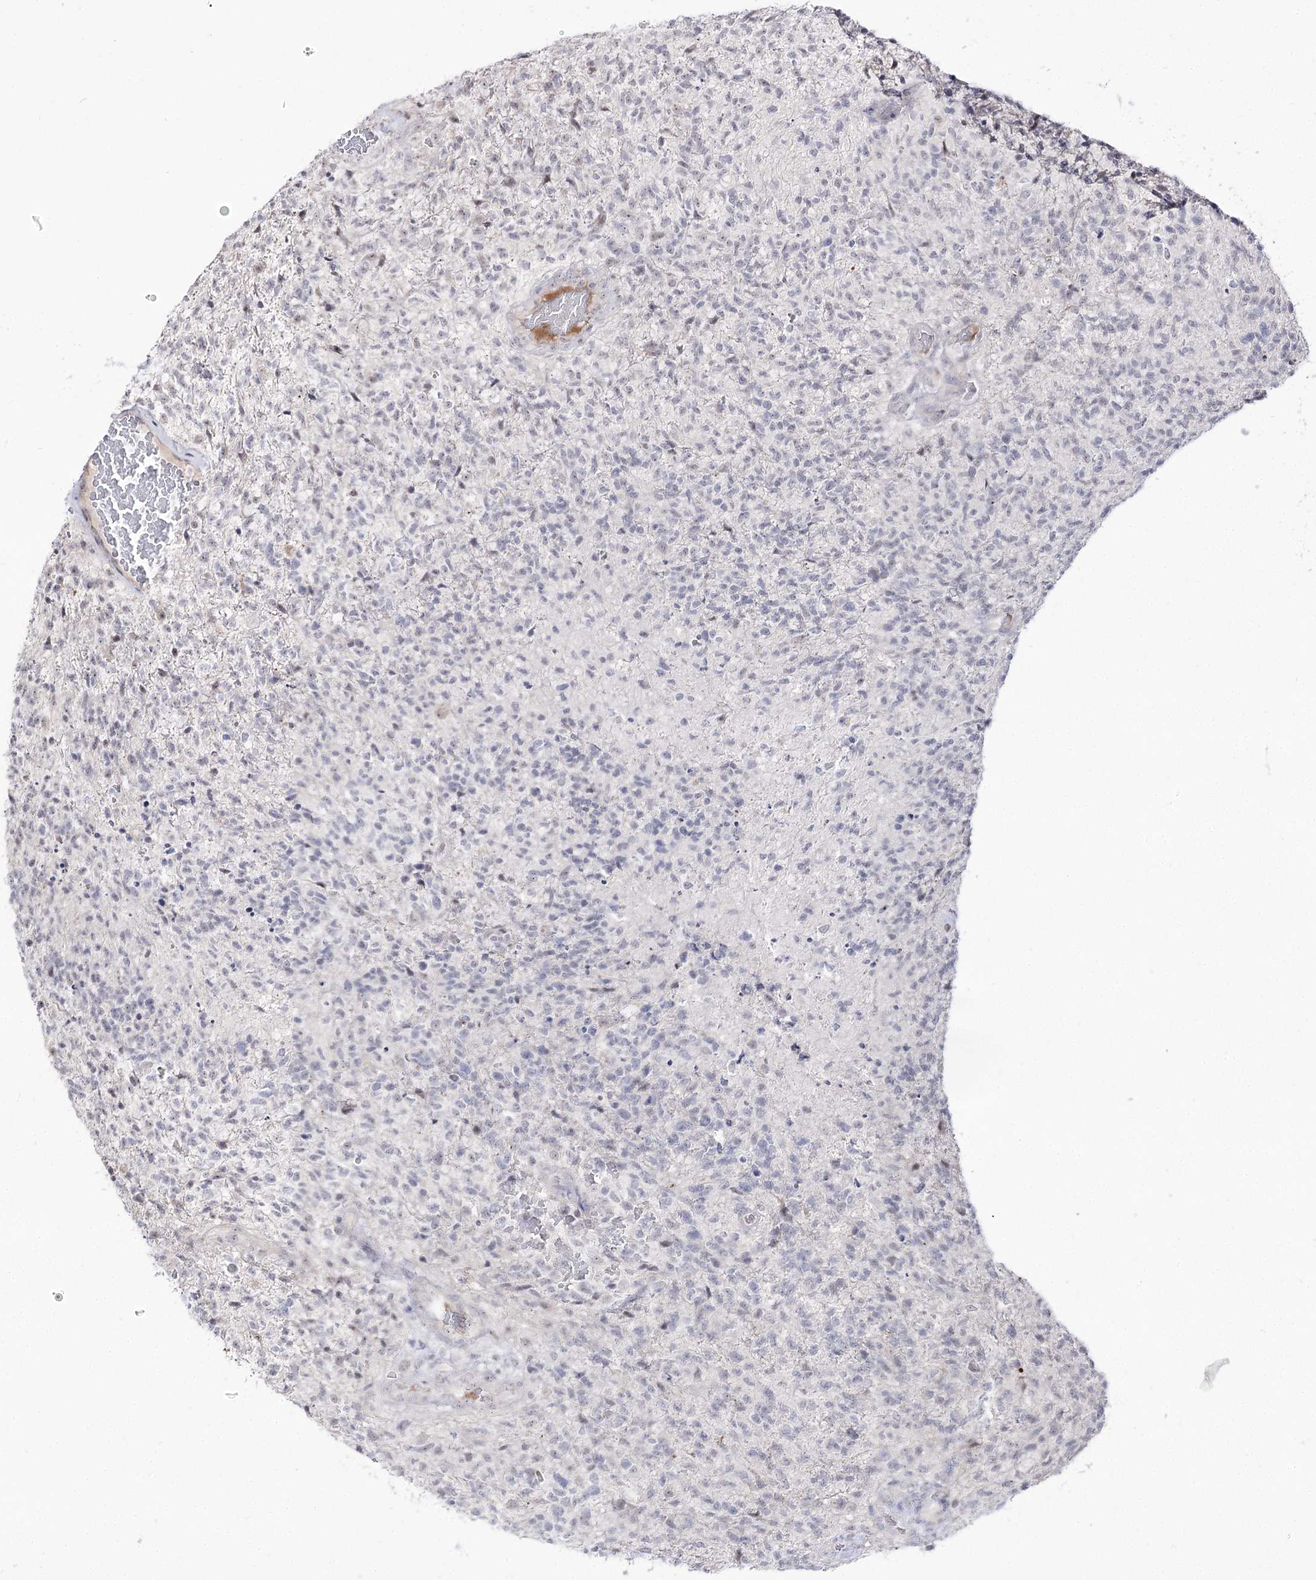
{"staining": {"intensity": "negative", "quantity": "none", "location": "none"}, "tissue": "glioma", "cell_type": "Tumor cells", "image_type": "cancer", "snomed": [{"axis": "morphology", "description": "Glioma, malignant, High grade"}, {"axis": "topography", "description": "Brain"}], "caption": "Tumor cells are negative for brown protein staining in glioma.", "gene": "RRP9", "patient": {"sex": "male", "age": 56}}